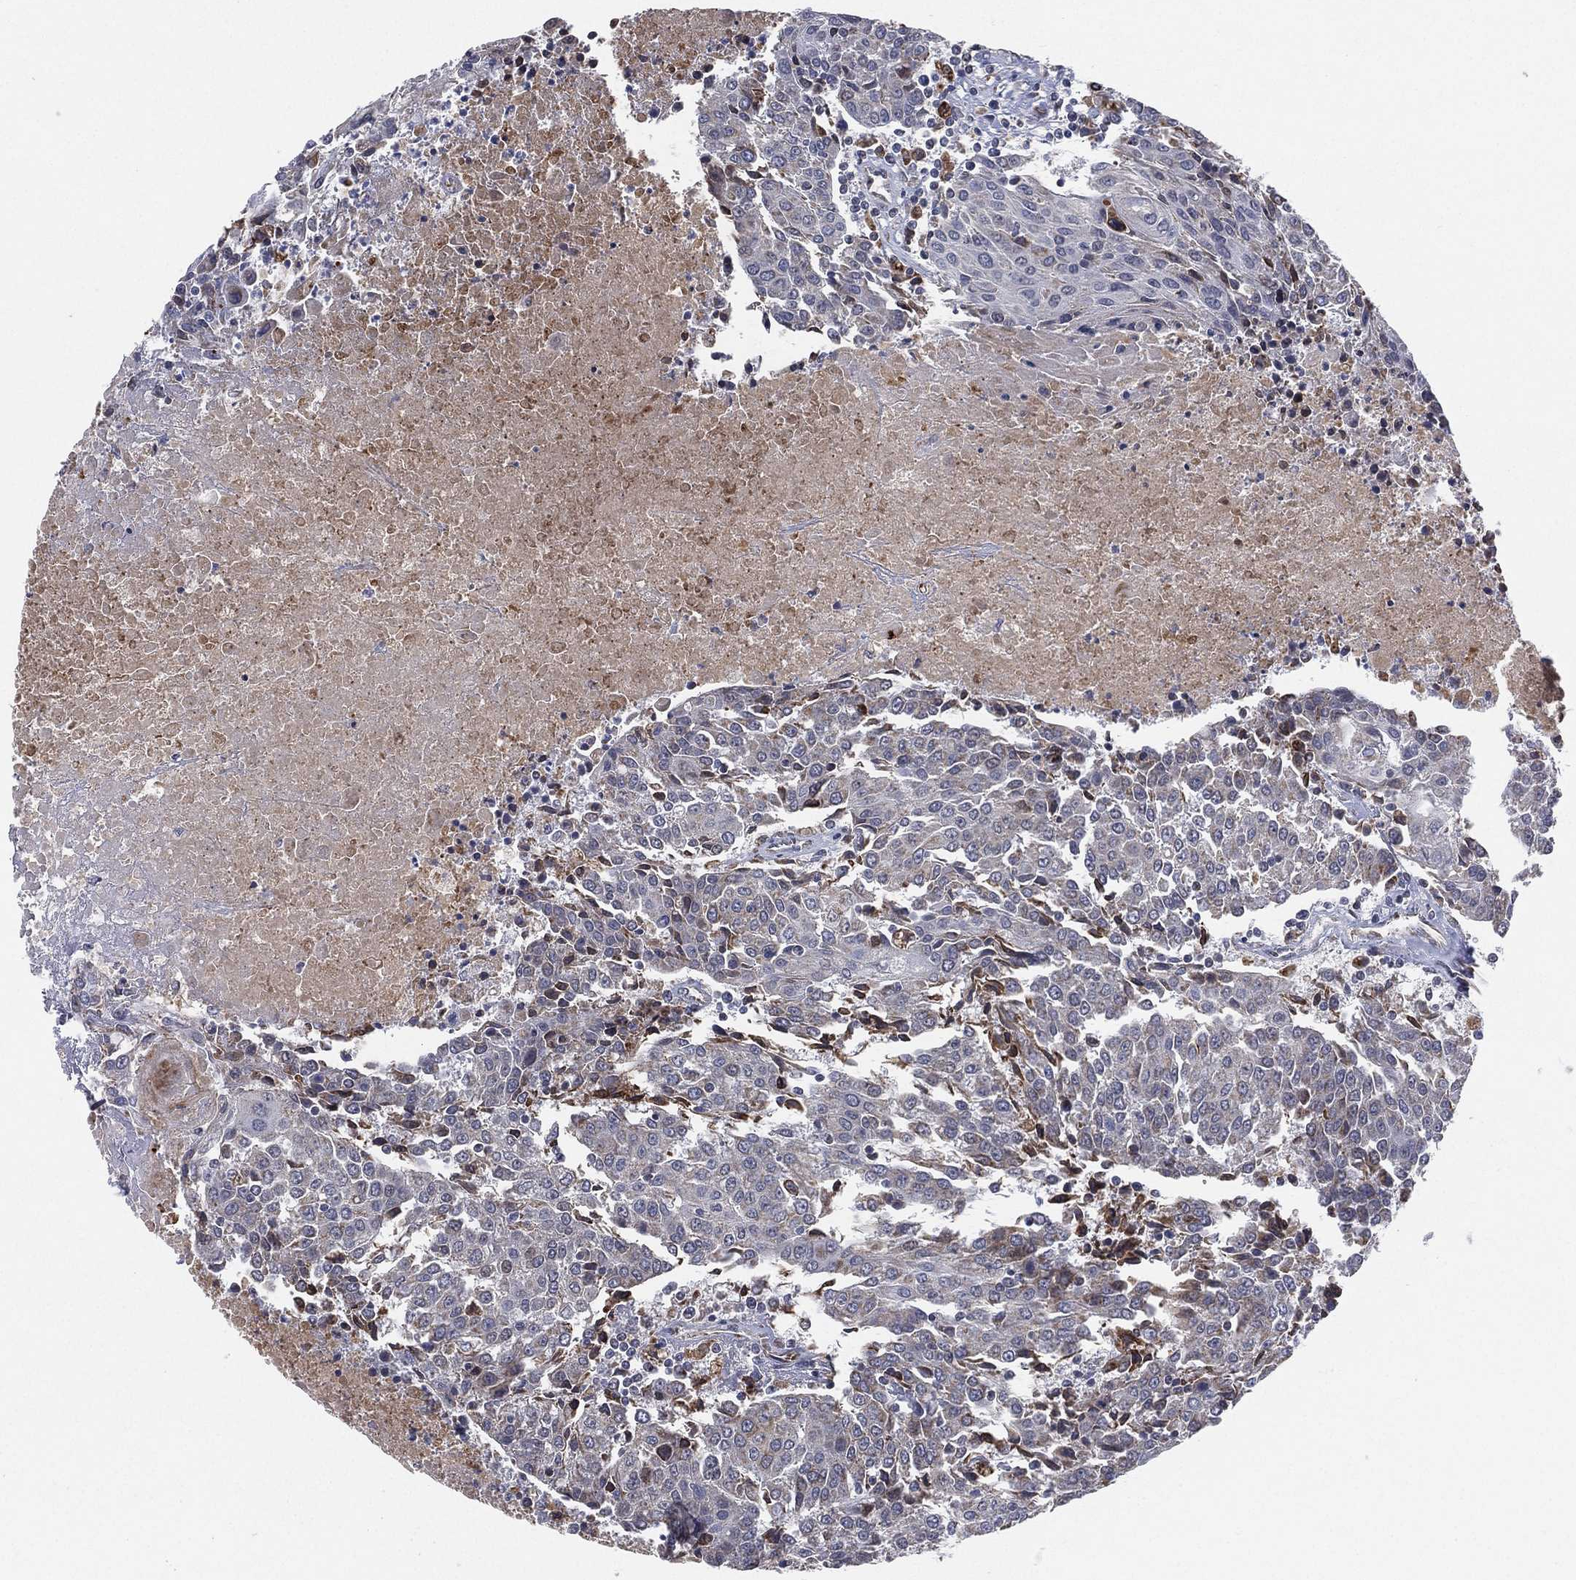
{"staining": {"intensity": "weak", "quantity": "<25%", "location": "cytoplasmic/membranous"}, "tissue": "urothelial cancer", "cell_type": "Tumor cells", "image_type": "cancer", "snomed": [{"axis": "morphology", "description": "Urothelial carcinoma, High grade"}, {"axis": "topography", "description": "Urinary bladder"}], "caption": "Immunohistochemistry (IHC) image of urothelial cancer stained for a protein (brown), which reveals no positivity in tumor cells.", "gene": "PSMG4", "patient": {"sex": "female", "age": 85}}